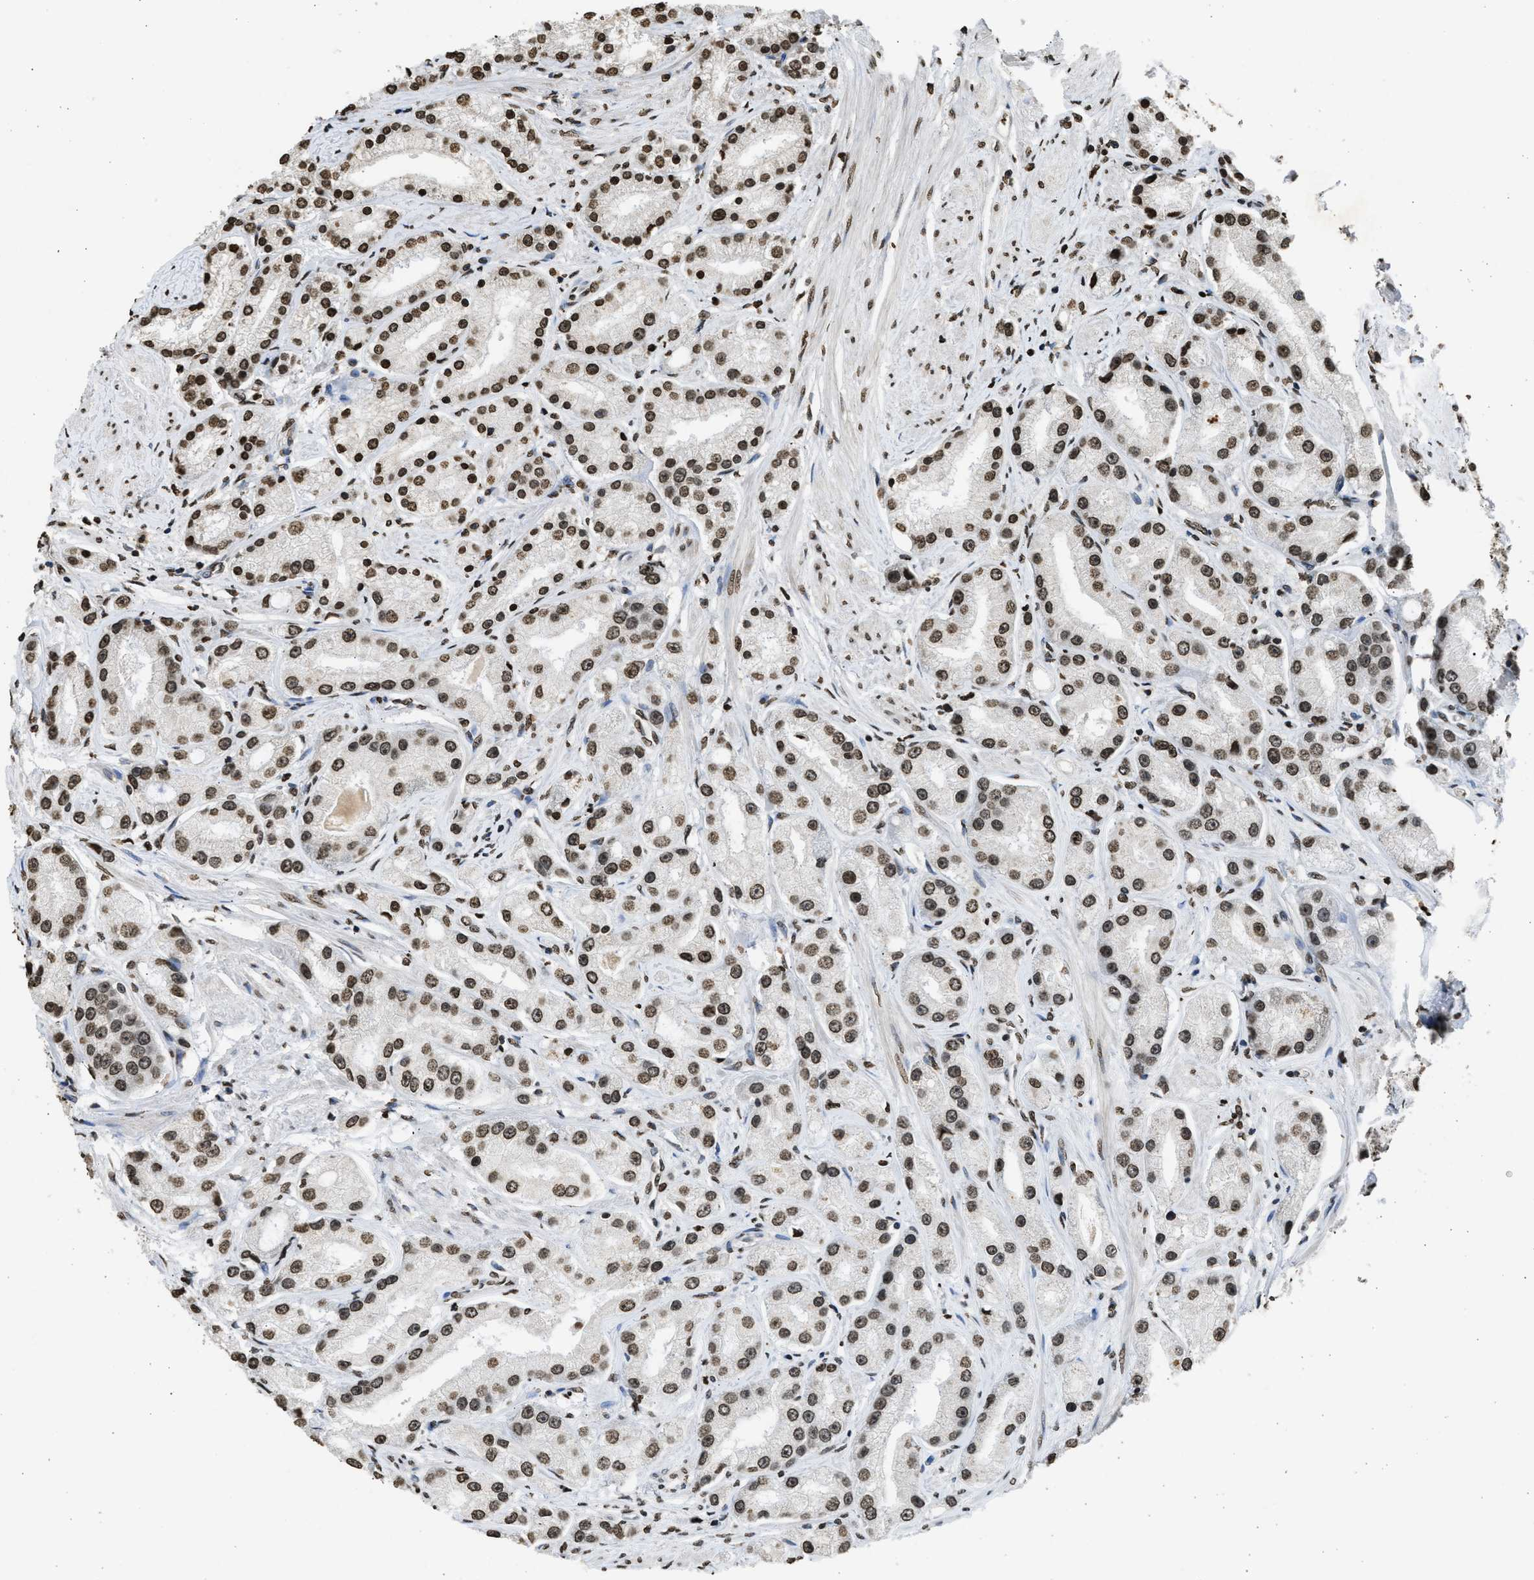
{"staining": {"intensity": "strong", "quantity": ">75%", "location": "nuclear"}, "tissue": "prostate cancer", "cell_type": "Tumor cells", "image_type": "cancer", "snomed": [{"axis": "morphology", "description": "Adenocarcinoma, Low grade"}, {"axis": "topography", "description": "Prostate"}], "caption": "A histopathology image of human prostate cancer stained for a protein shows strong nuclear brown staining in tumor cells.", "gene": "RRAGC", "patient": {"sex": "male", "age": 63}}